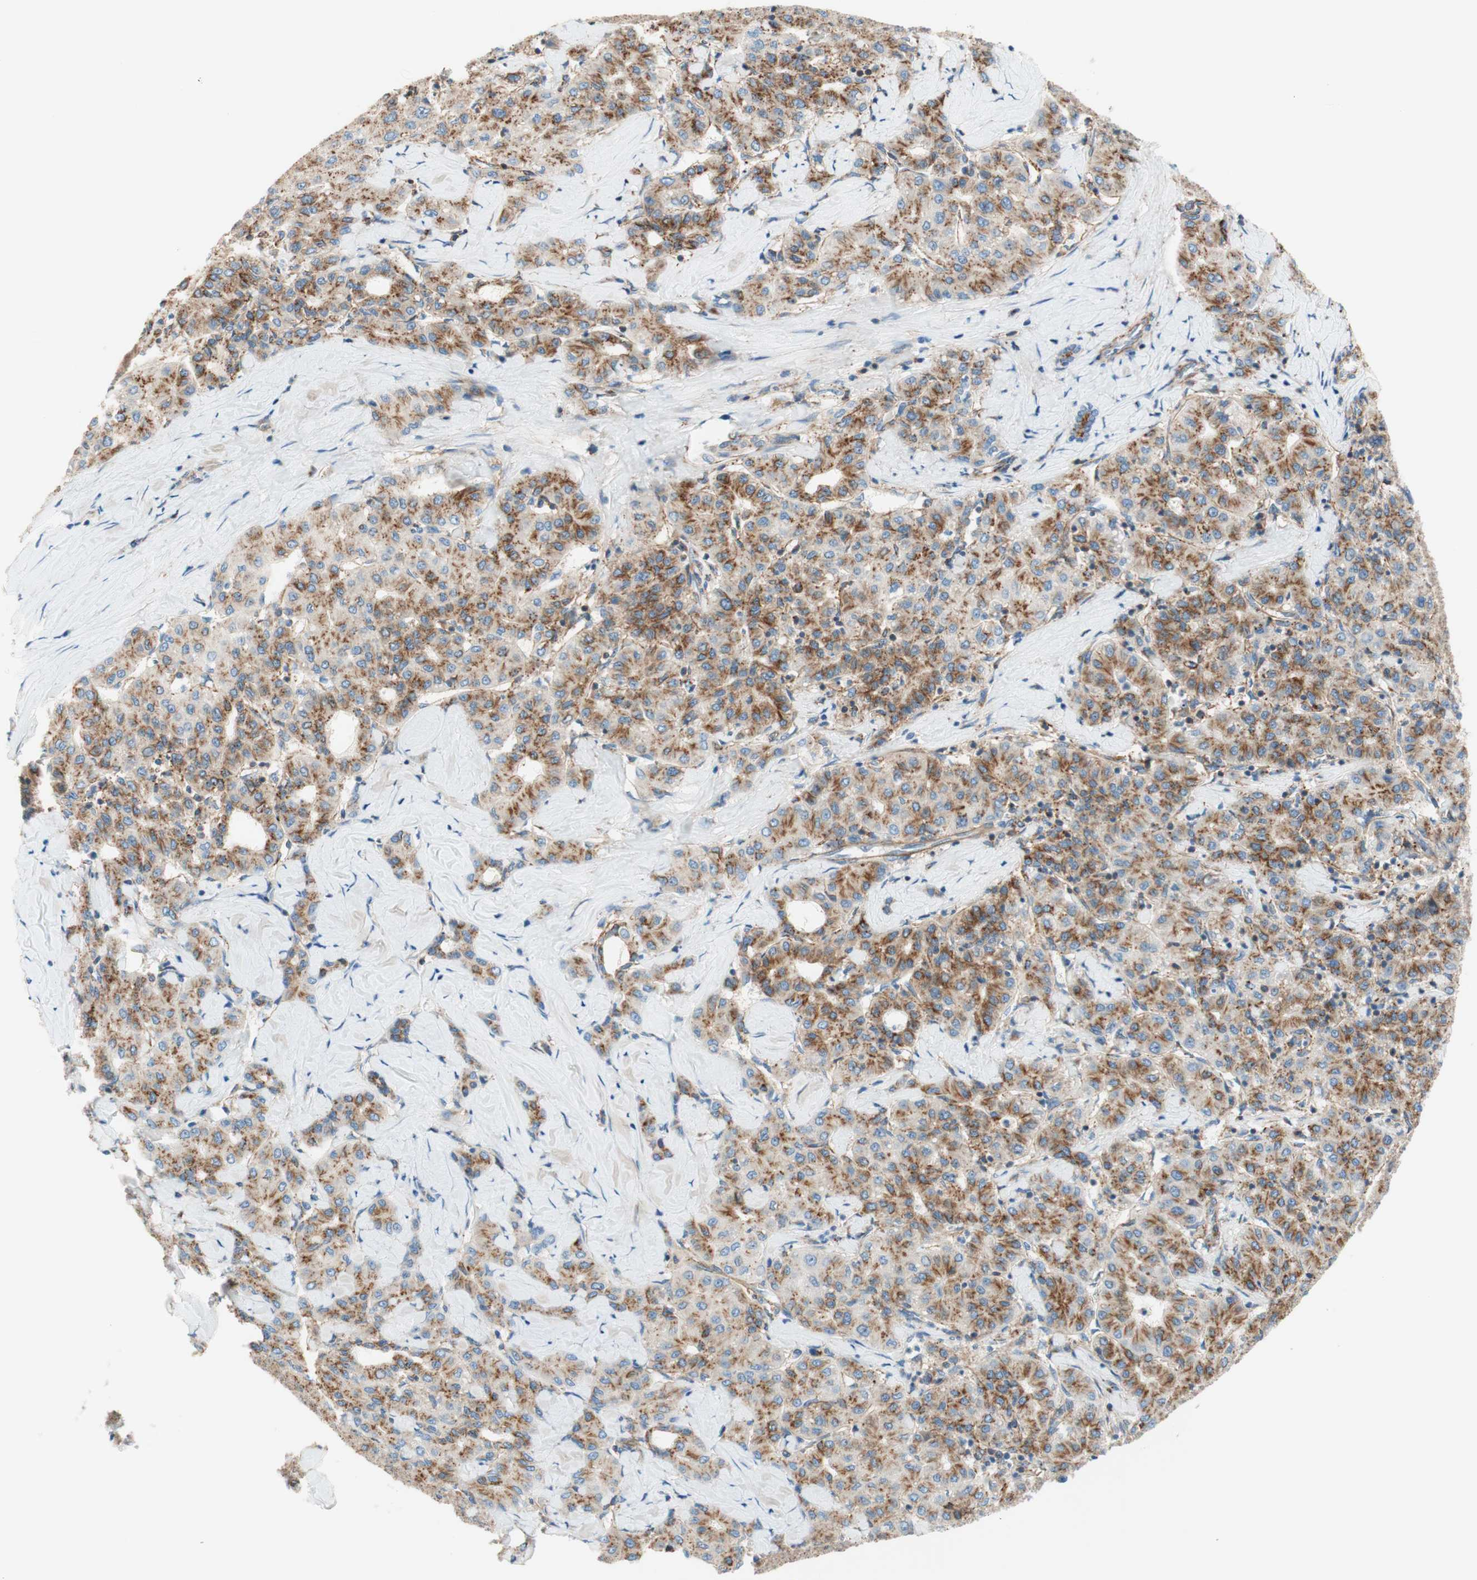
{"staining": {"intensity": "moderate", "quantity": ">75%", "location": "cytoplasmic/membranous"}, "tissue": "liver cancer", "cell_type": "Tumor cells", "image_type": "cancer", "snomed": [{"axis": "morphology", "description": "Carcinoma, Hepatocellular, NOS"}, {"axis": "topography", "description": "Liver"}], "caption": "Immunohistochemical staining of hepatocellular carcinoma (liver) demonstrates medium levels of moderate cytoplasmic/membranous staining in about >75% of tumor cells.", "gene": "VPS26A", "patient": {"sex": "male", "age": 65}}